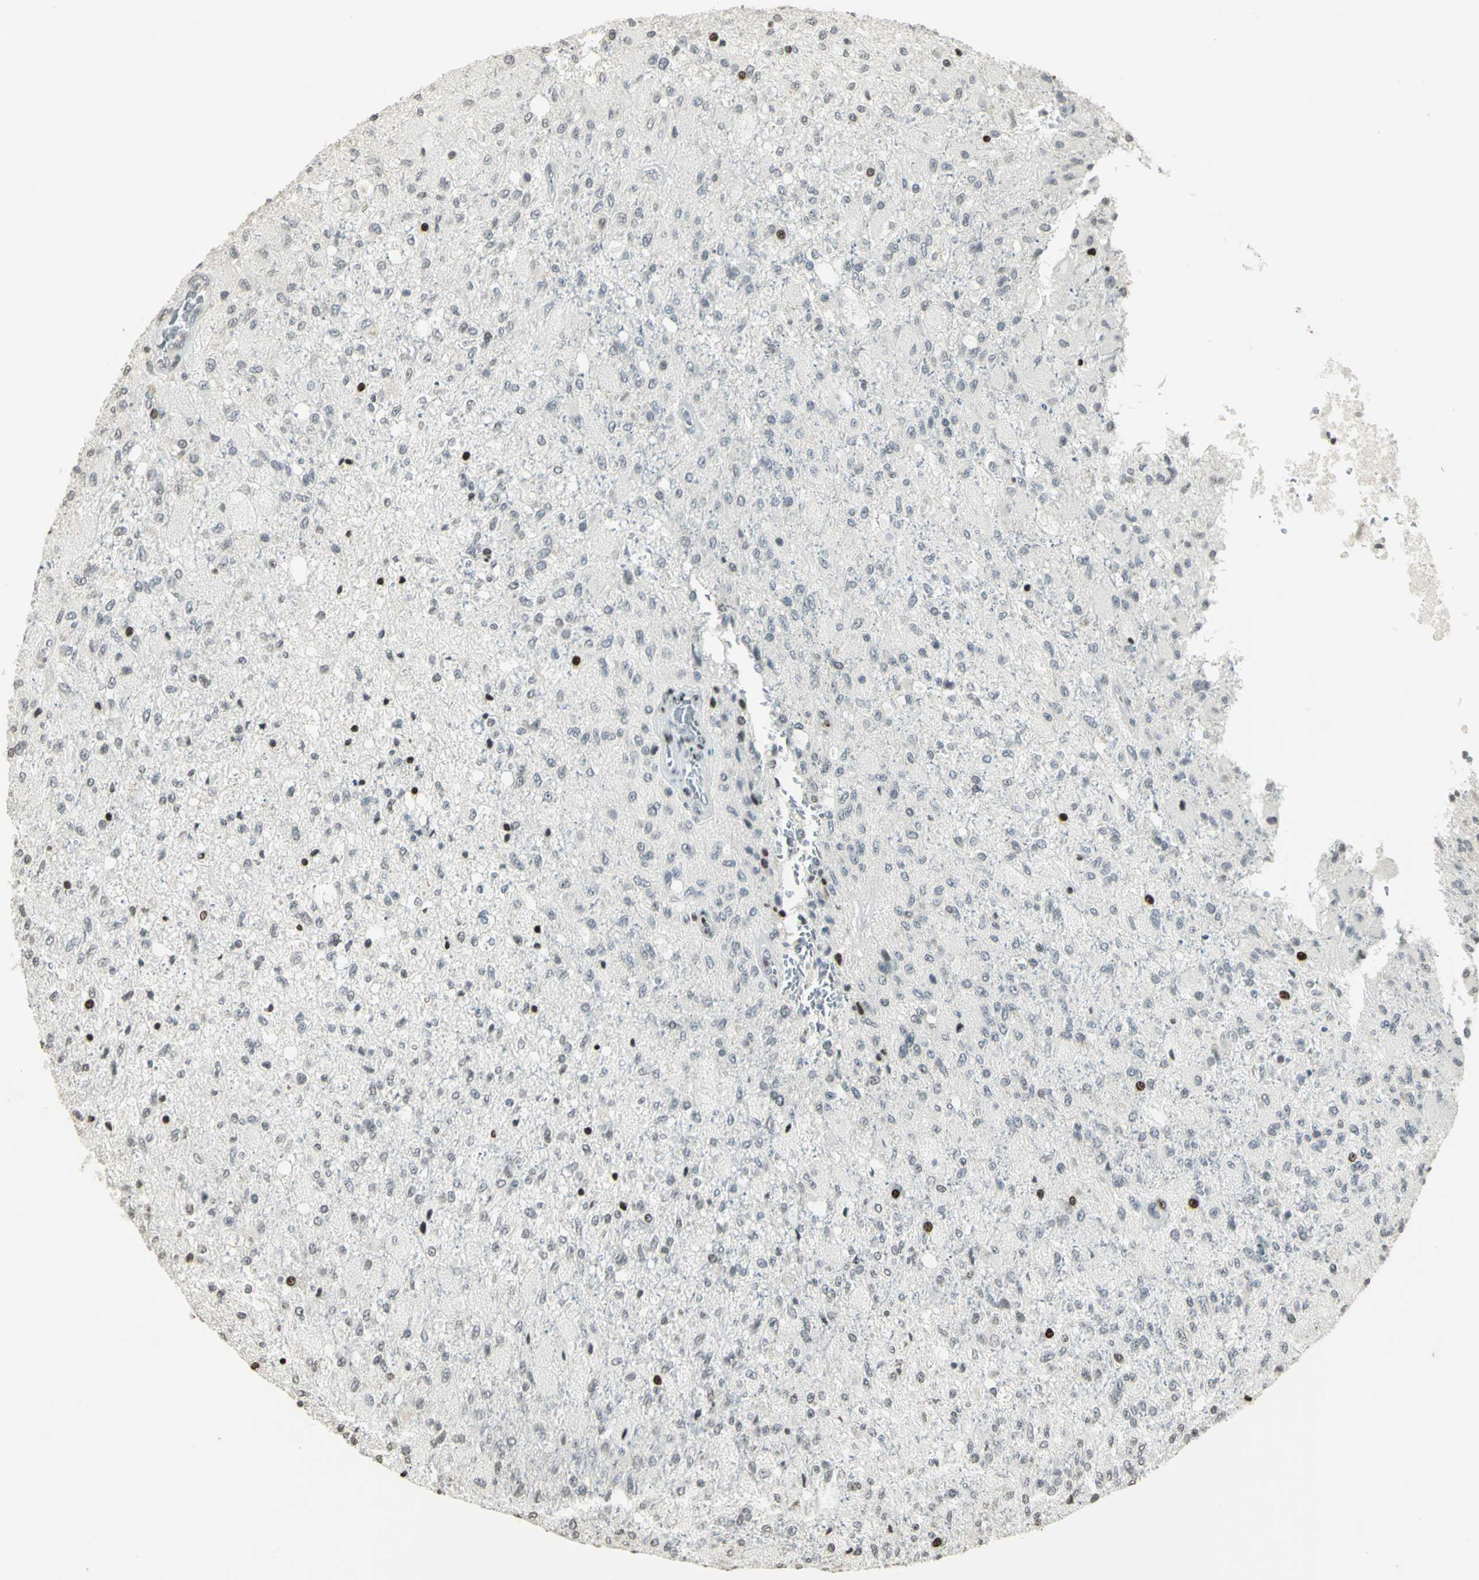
{"staining": {"intensity": "strong", "quantity": "<25%", "location": "nuclear"}, "tissue": "glioma", "cell_type": "Tumor cells", "image_type": "cancer", "snomed": [{"axis": "morphology", "description": "Normal tissue, NOS"}, {"axis": "morphology", "description": "Glioma, malignant, High grade"}, {"axis": "topography", "description": "Cerebral cortex"}], "caption": "High-magnification brightfield microscopy of high-grade glioma (malignant) stained with DAB (3,3'-diaminobenzidine) (brown) and counterstained with hematoxylin (blue). tumor cells exhibit strong nuclear staining is identified in about<25% of cells.", "gene": "KDM1A", "patient": {"sex": "male", "age": 77}}